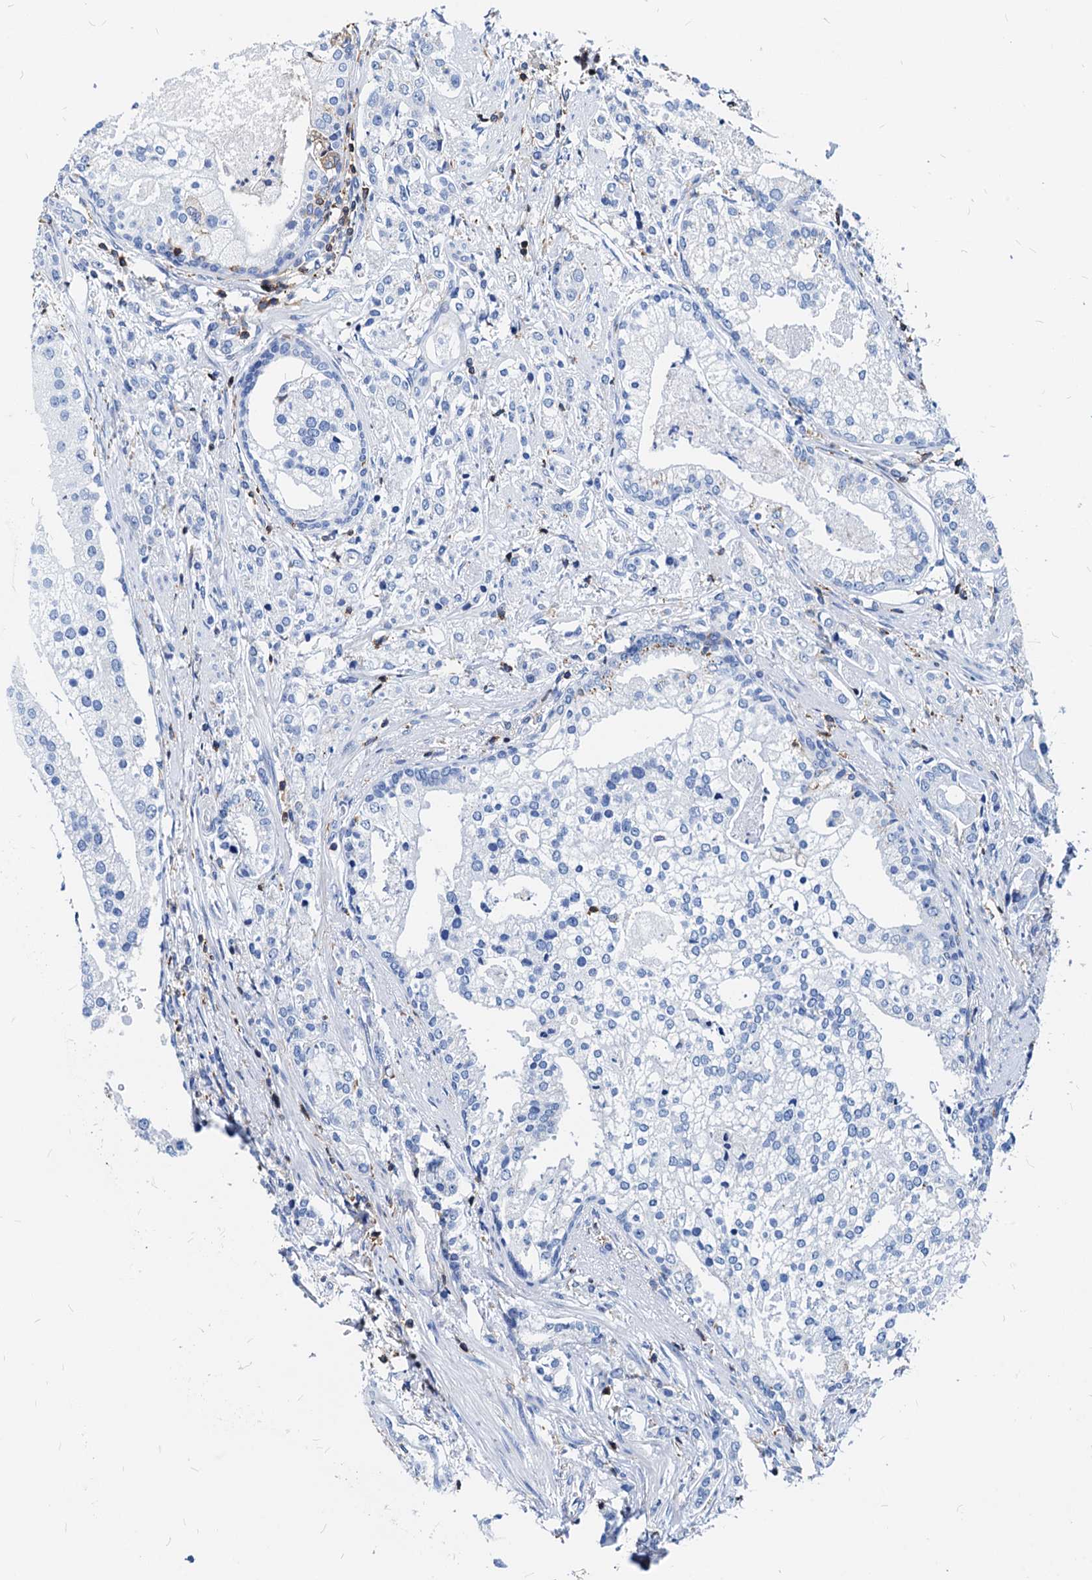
{"staining": {"intensity": "negative", "quantity": "none", "location": "none"}, "tissue": "prostate cancer", "cell_type": "Tumor cells", "image_type": "cancer", "snomed": [{"axis": "morphology", "description": "Adenocarcinoma, High grade"}, {"axis": "topography", "description": "Prostate"}], "caption": "There is no significant expression in tumor cells of prostate adenocarcinoma (high-grade).", "gene": "LCP2", "patient": {"sex": "male", "age": 69}}